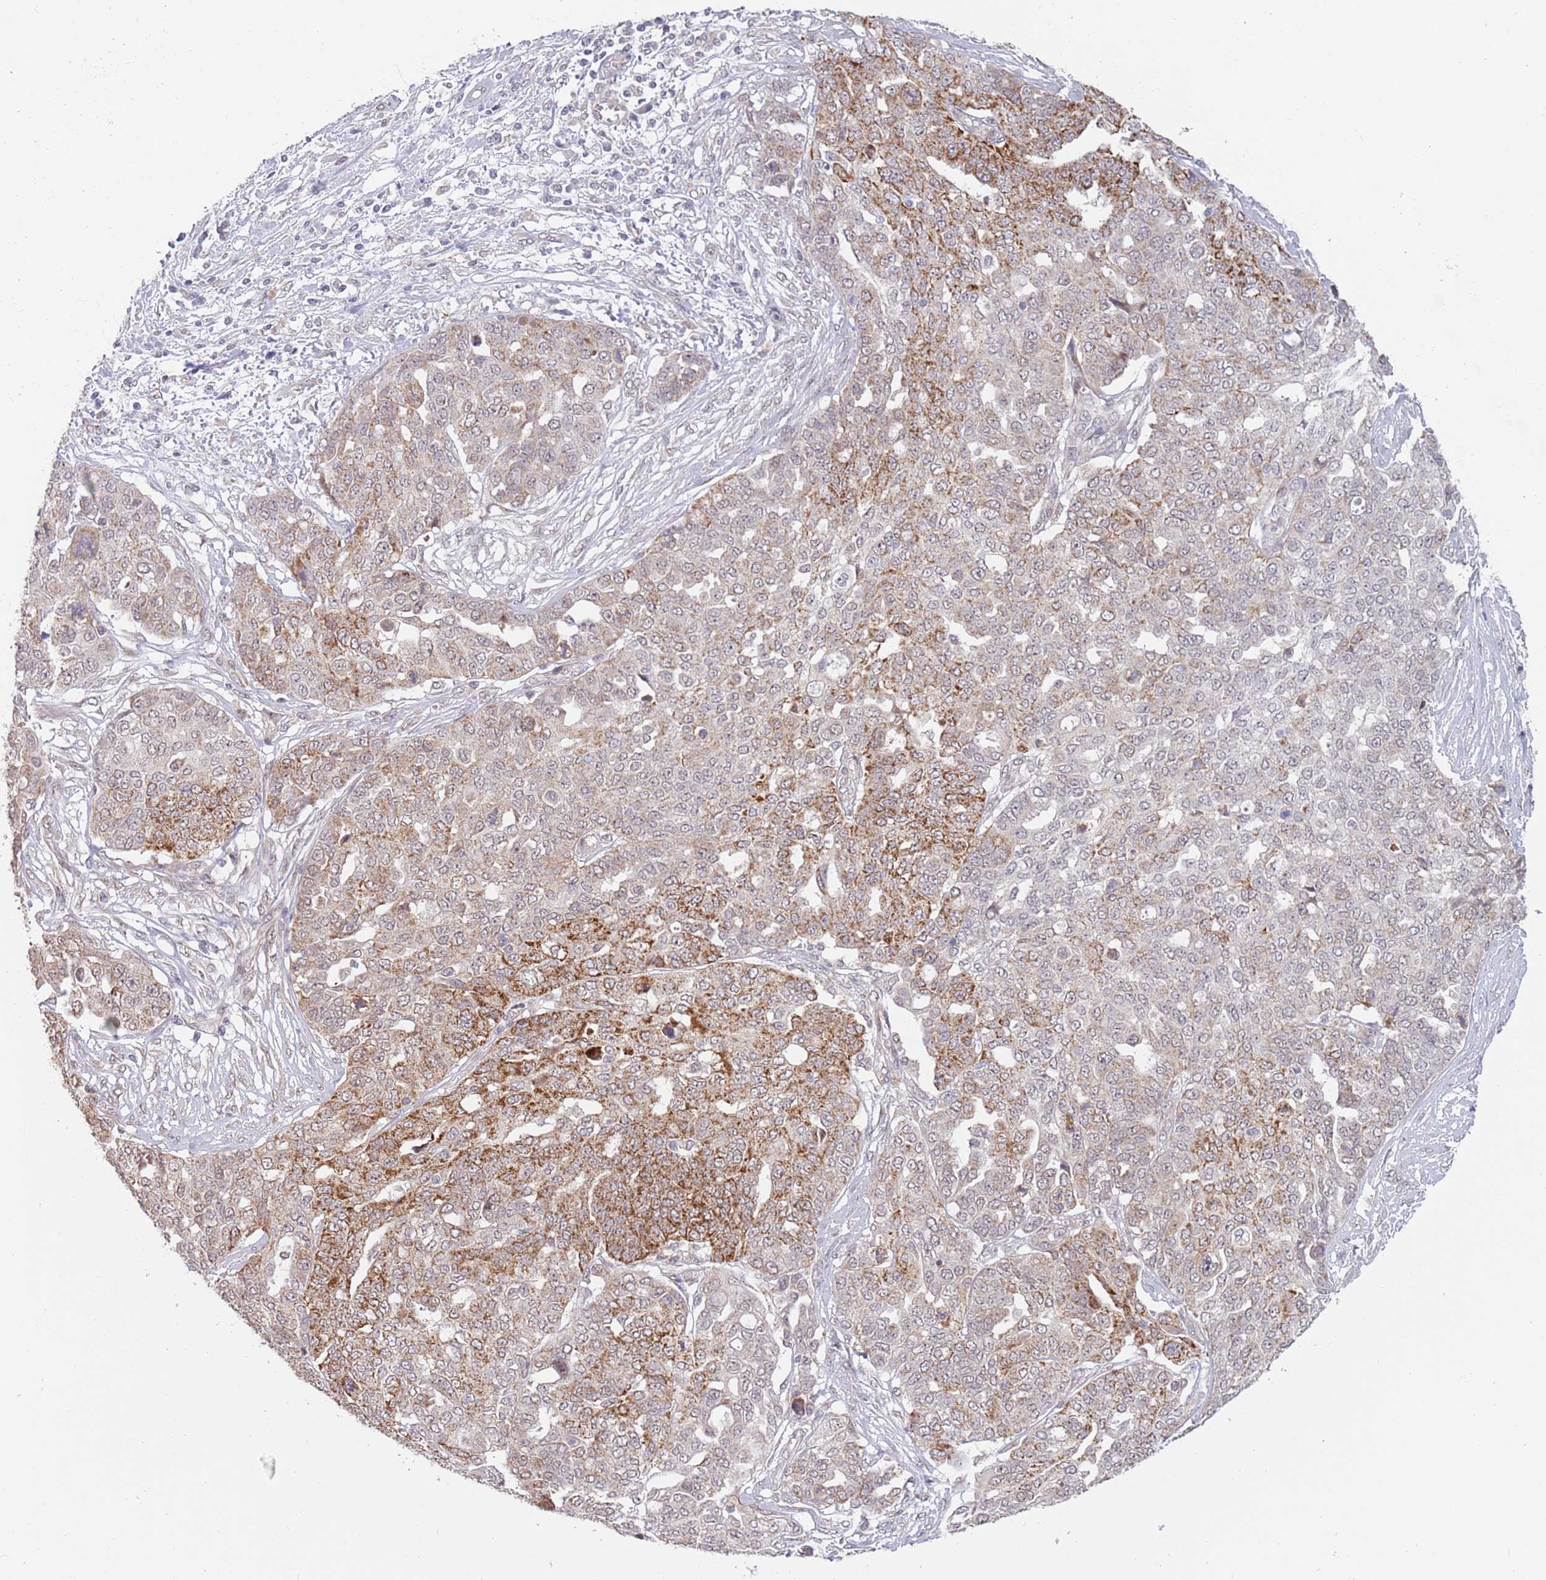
{"staining": {"intensity": "strong", "quantity": "25%-75%", "location": "cytoplasmic/membranous"}, "tissue": "ovarian cancer", "cell_type": "Tumor cells", "image_type": "cancer", "snomed": [{"axis": "morphology", "description": "Cystadenocarcinoma, serous, NOS"}, {"axis": "topography", "description": "Soft tissue"}, {"axis": "topography", "description": "Ovary"}], "caption": "Immunohistochemical staining of ovarian serous cystadenocarcinoma demonstrates strong cytoplasmic/membranous protein positivity in approximately 25%-75% of tumor cells.", "gene": "UQCC3", "patient": {"sex": "female", "age": 57}}